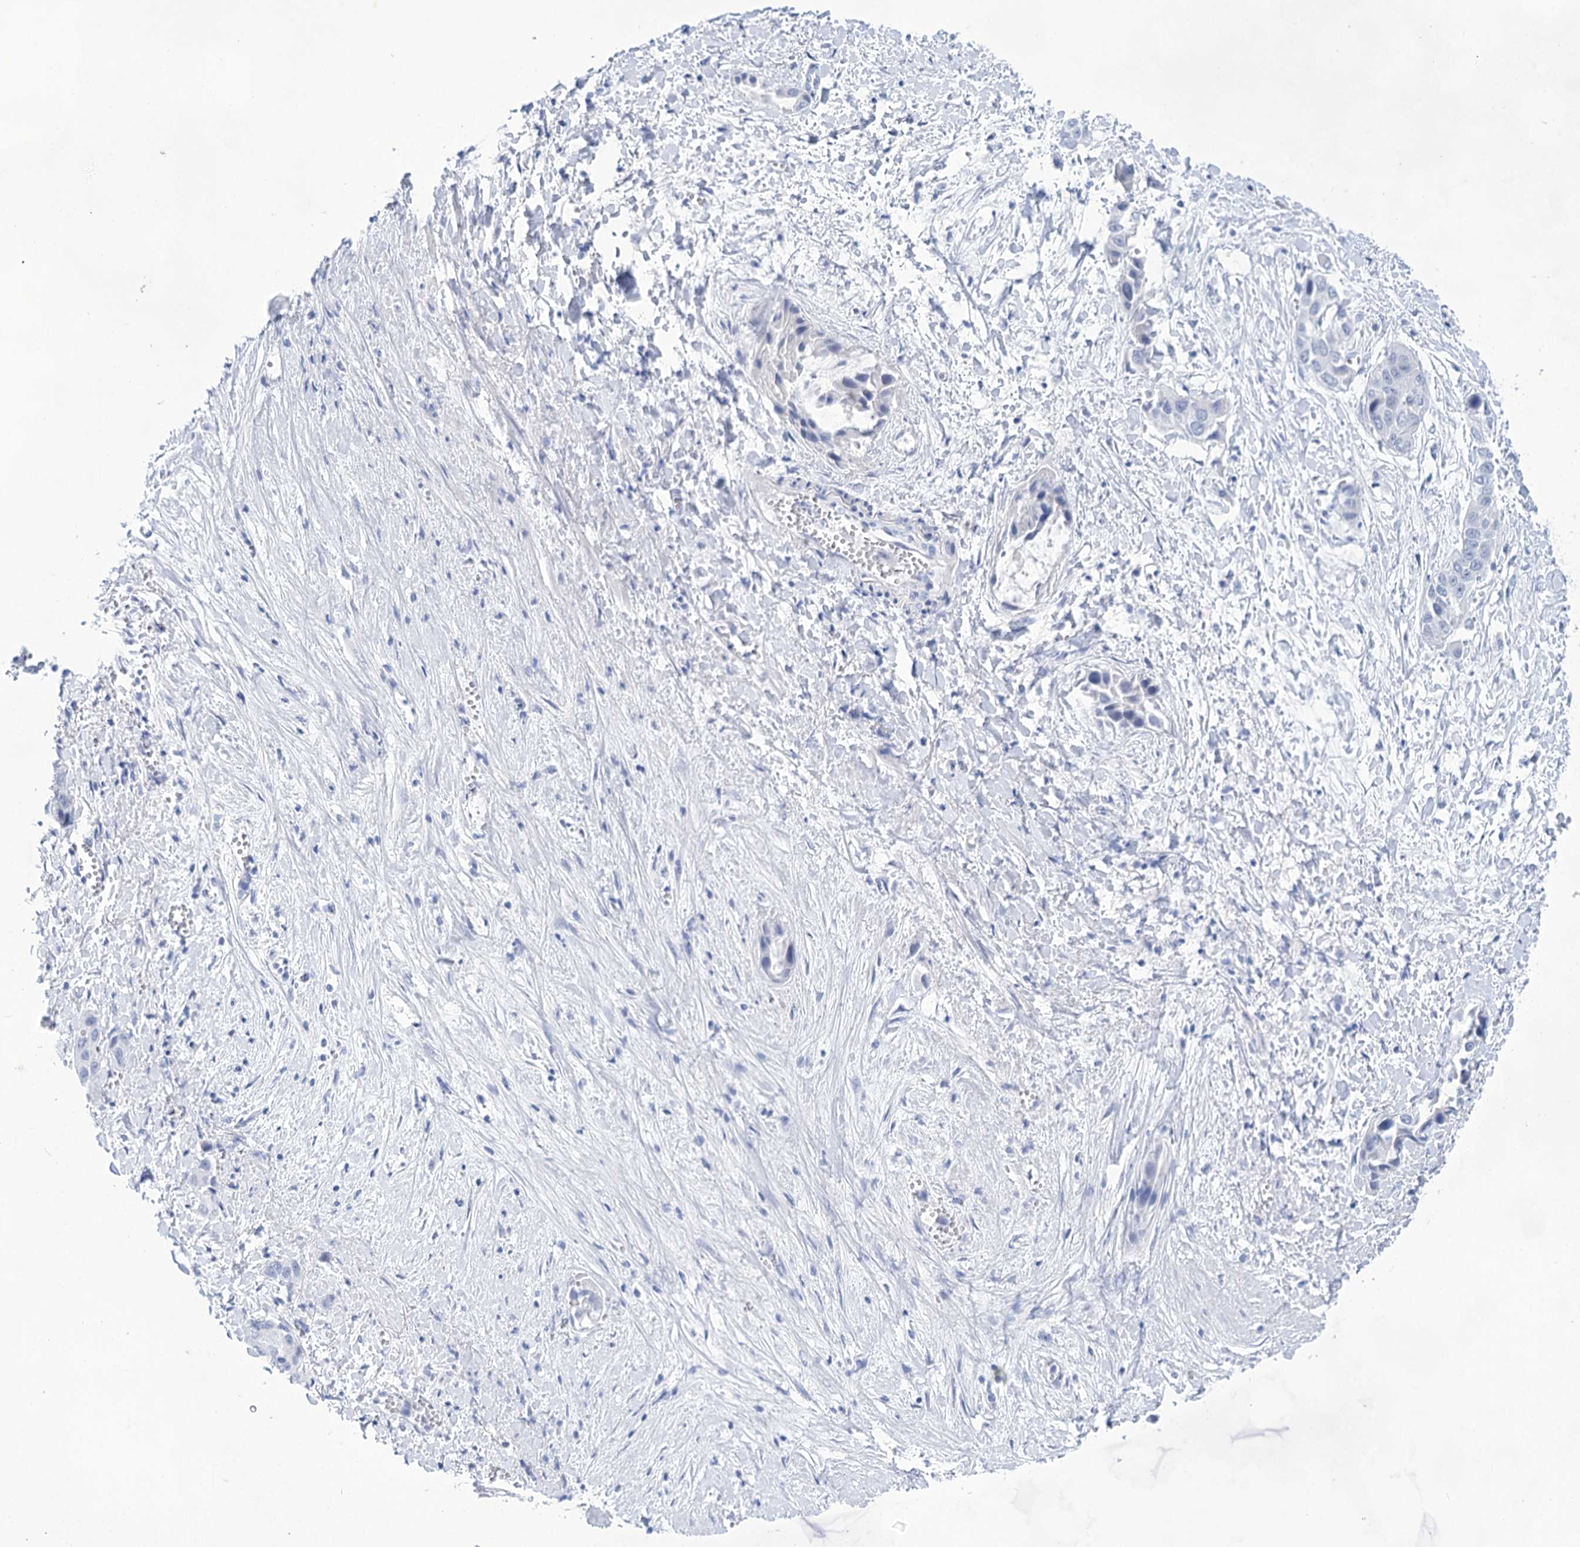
{"staining": {"intensity": "negative", "quantity": "none", "location": "none"}, "tissue": "liver cancer", "cell_type": "Tumor cells", "image_type": "cancer", "snomed": [{"axis": "morphology", "description": "Cholangiocarcinoma"}, {"axis": "topography", "description": "Liver"}], "caption": "IHC image of human cholangiocarcinoma (liver) stained for a protein (brown), which exhibits no staining in tumor cells.", "gene": "LALBA", "patient": {"sex": "female", "age": 52}}